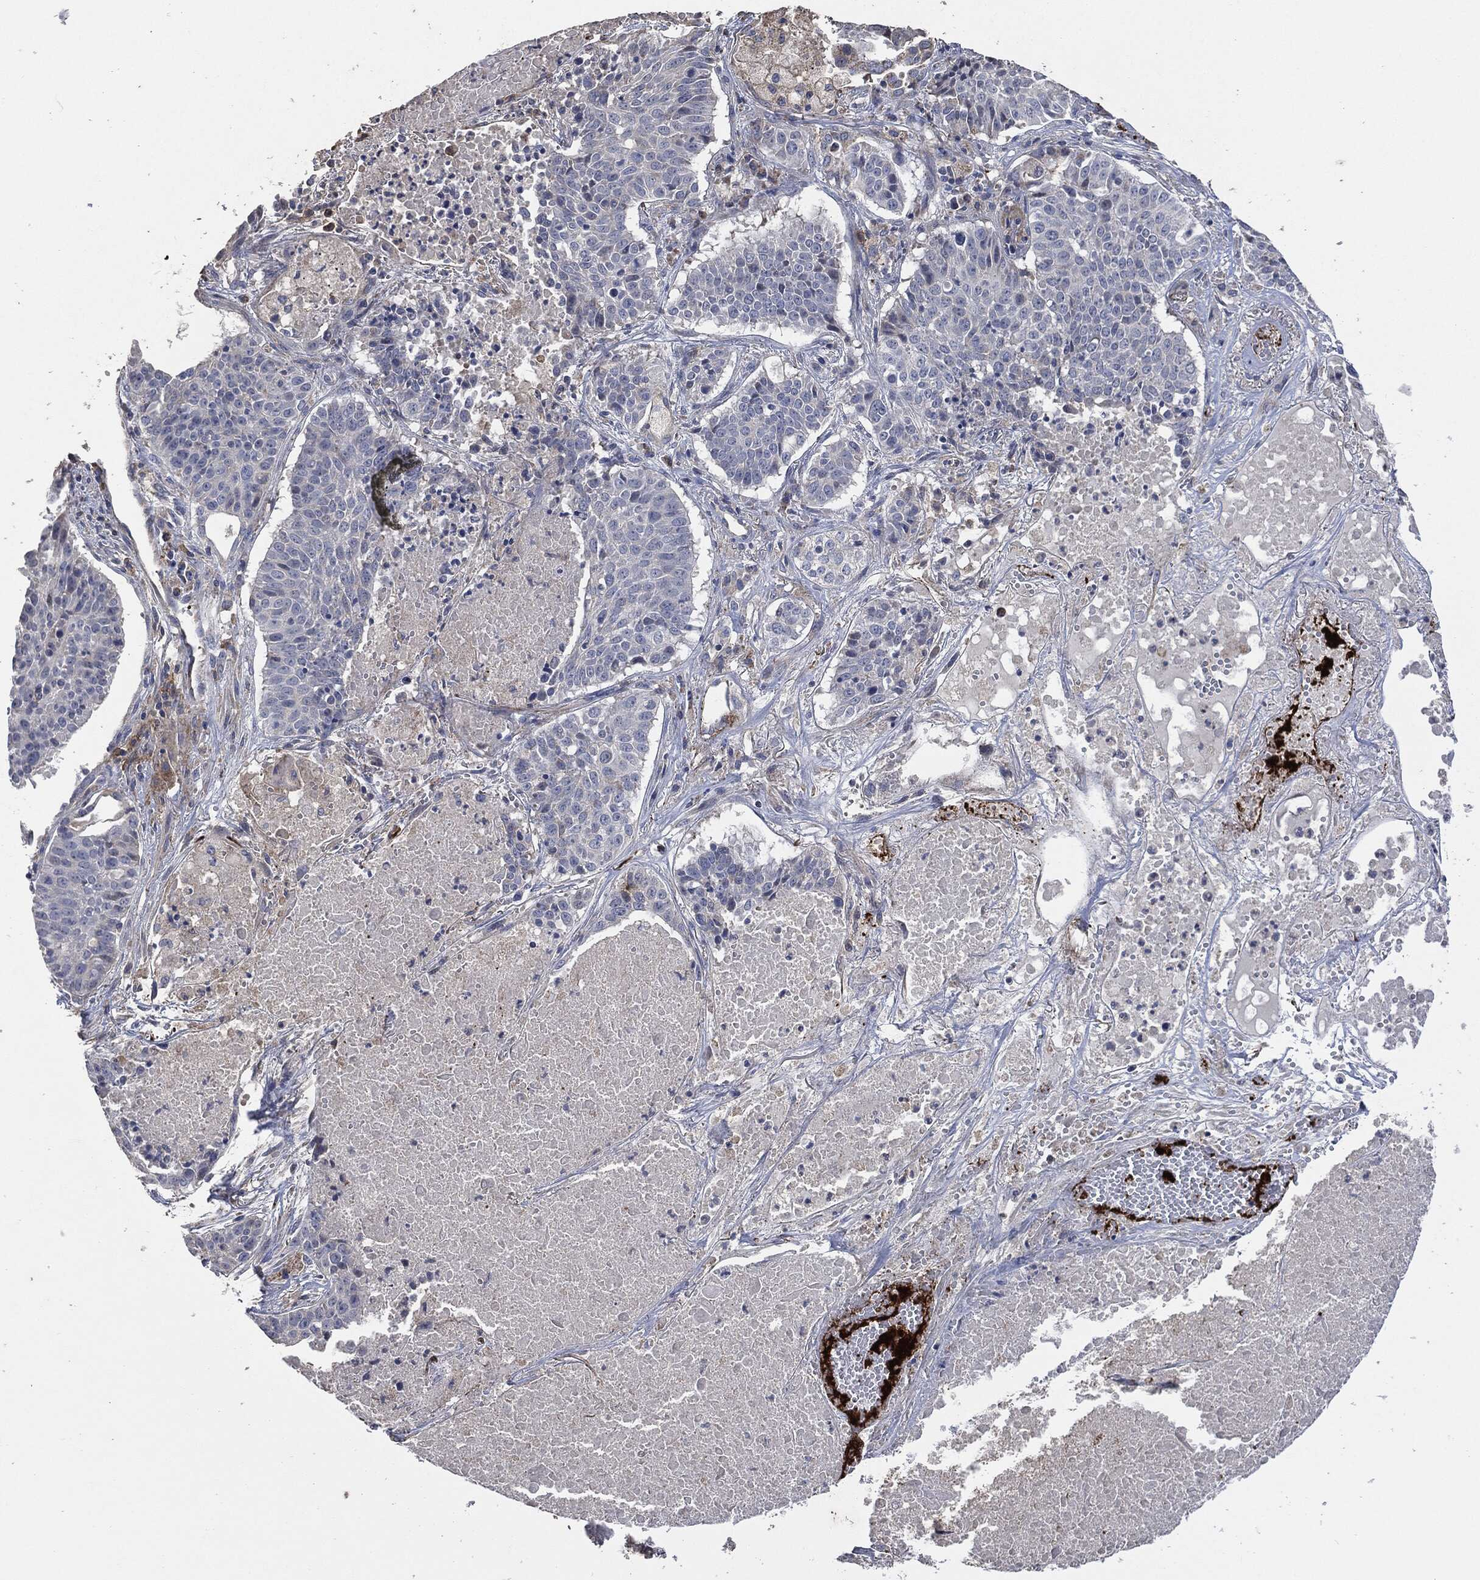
{"staining": {"intensity": "negative", "quantity": "none", "location": "none"}, "tissue": "lung cancer", "cell_type": "Tumor cells", "image_type": "cancer", "snomed": [{"axis": "morphology", "description": "Squamous cell carcinoma, NOS"}, {"axis": "topography", "description": "Lung"}], "caption": "Immunohistochemistry image of squamous cell carcinoma (lung) stained for a protein (brown), which shows no staining in tumor cells.", "gene": "CD33", "patient": {"sex": "male", "age": 64}}